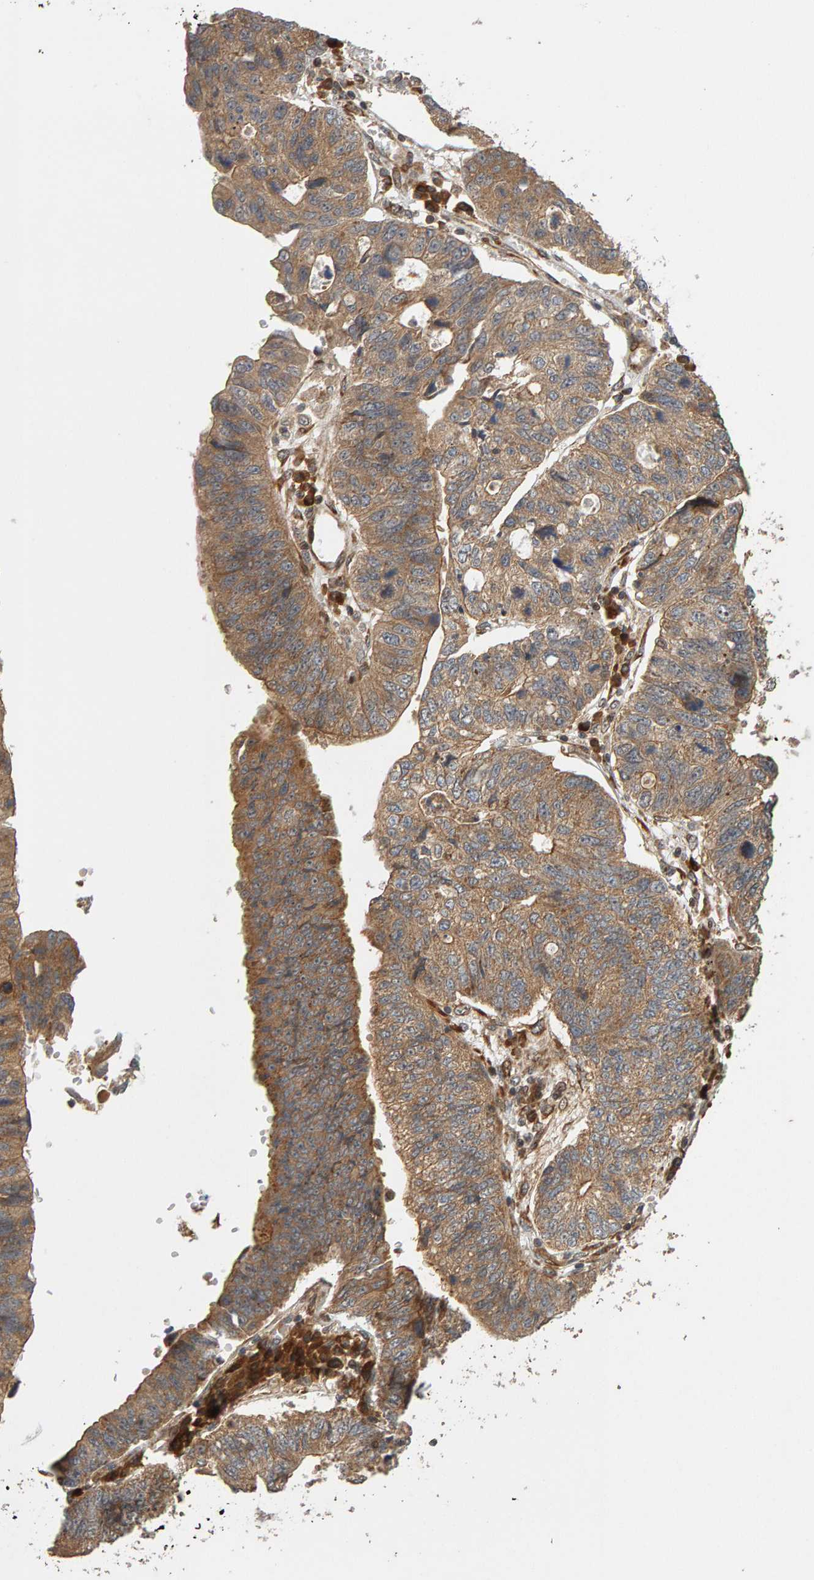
{"staining": {"intensity": "moderate", "quantity": ">75%", "location": "cytoplasmic/membranous"}, "tissue": "stomach cancer", "cell_type": "Tumor cells", "image_type": "cancer", "snomed": [{"axis": "morphology", "description": "Adenocarcinoma, NOS"}, {"axis": "topography", "description": "Stomach"}], "caption": "An IHC photomicrograph of tumor tissue is shown. Protein staining in brown labels moderate cytoplasmic/membranous positivity in stomach cancer within tumor cells.", "gene": "ZFAND1", "patient": {"sex": "male", "age": 59}}